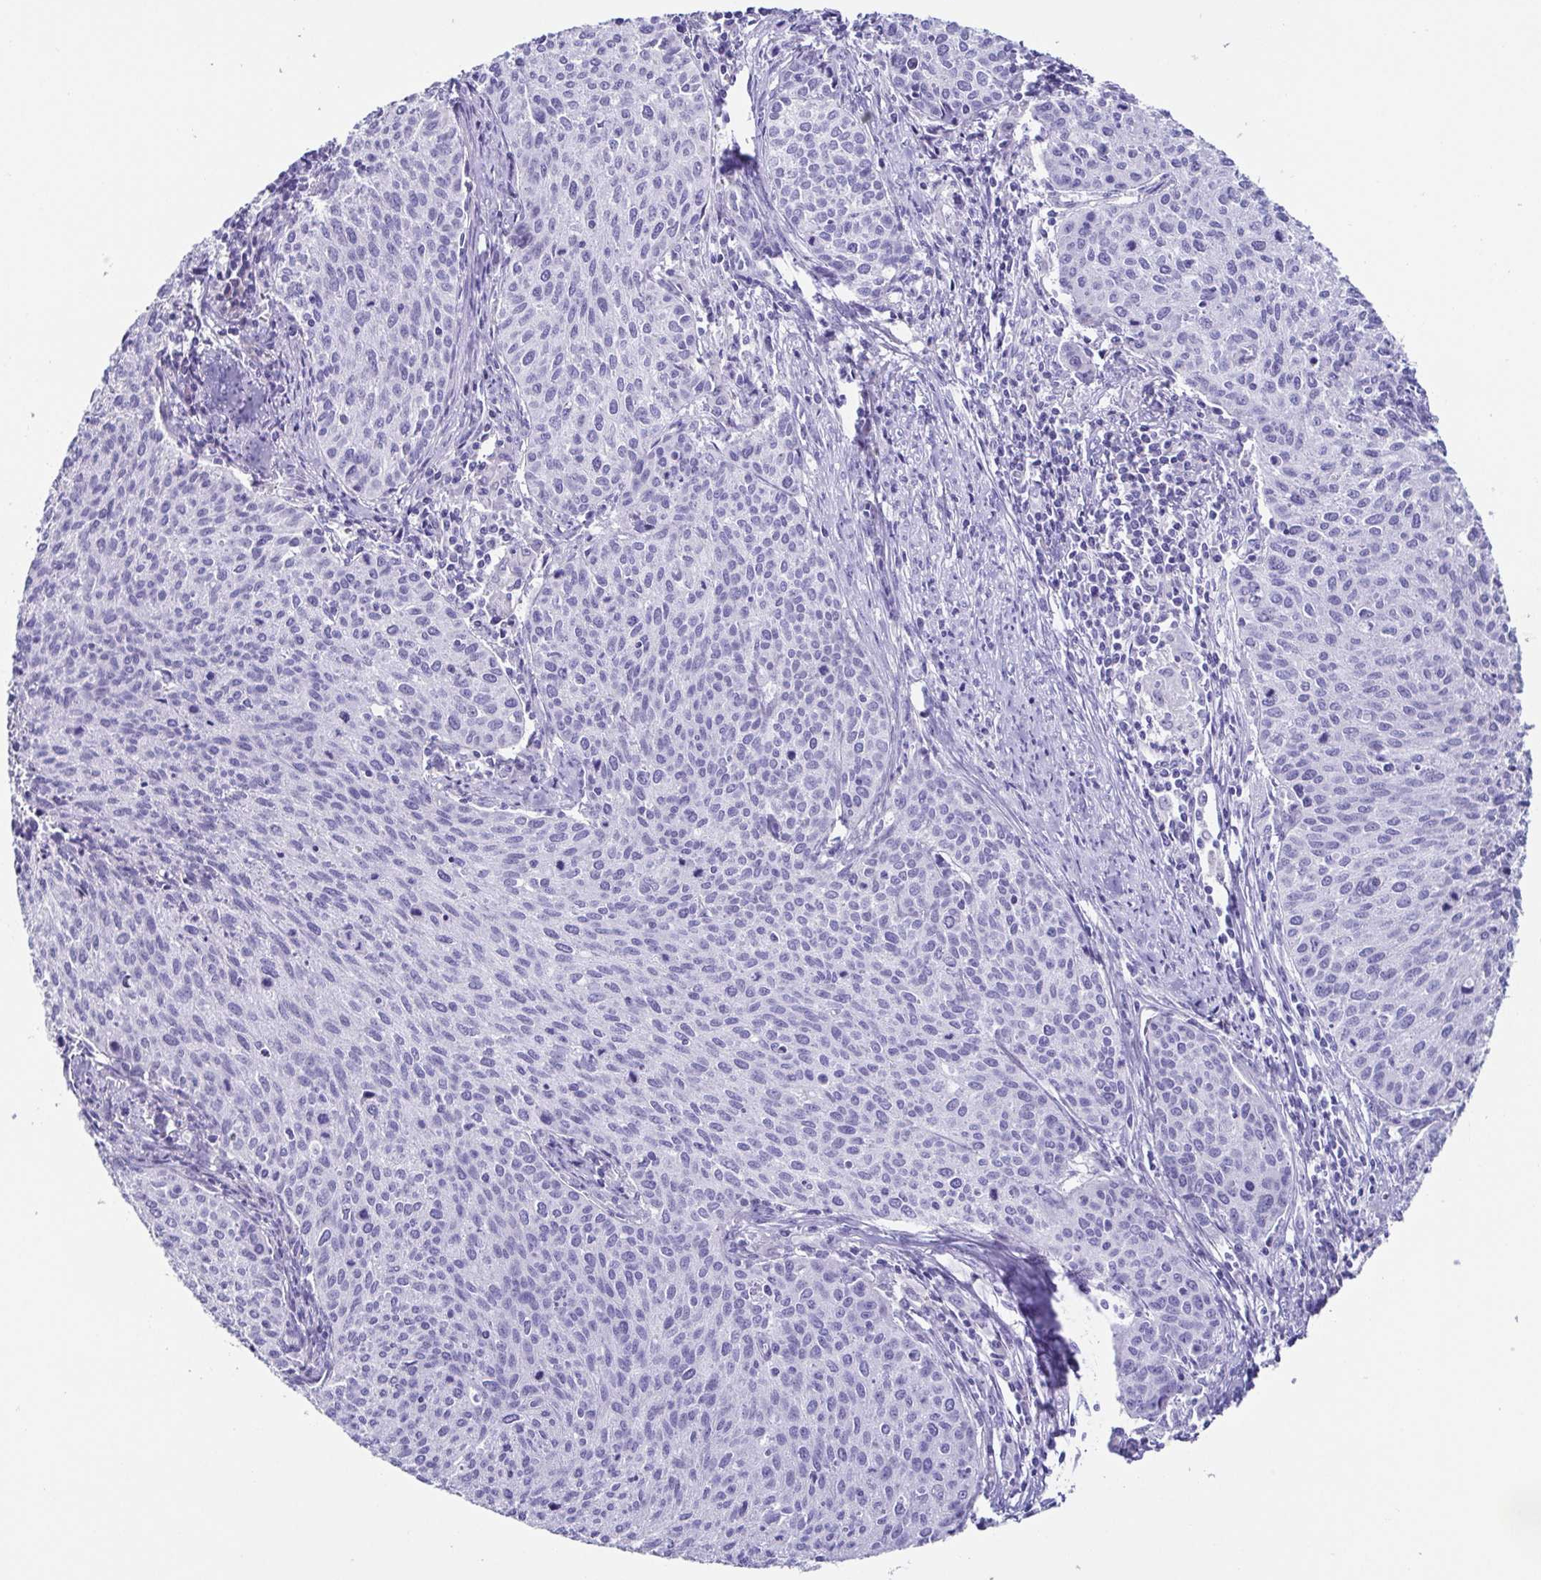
{"staining": {"intensity": "negative", "quantity": "none", "location": "none"}, "tissue": "cervical cancer", "cell_type": "Tumor cells", "image_type": "cancer", "snomed": [{"axis": "morphology", "description": "Squamous cell carcinoma, NOS"}, {"axis": "topography", "description": "Cervix"}], "caption": "Immunohistochemical staining of human cervical cancer (squamous cell carcinoma) reveals no significant positivity in tumor cells.", "gene": "TNNT2", "patient": {"sex": "female", "age": 38}}